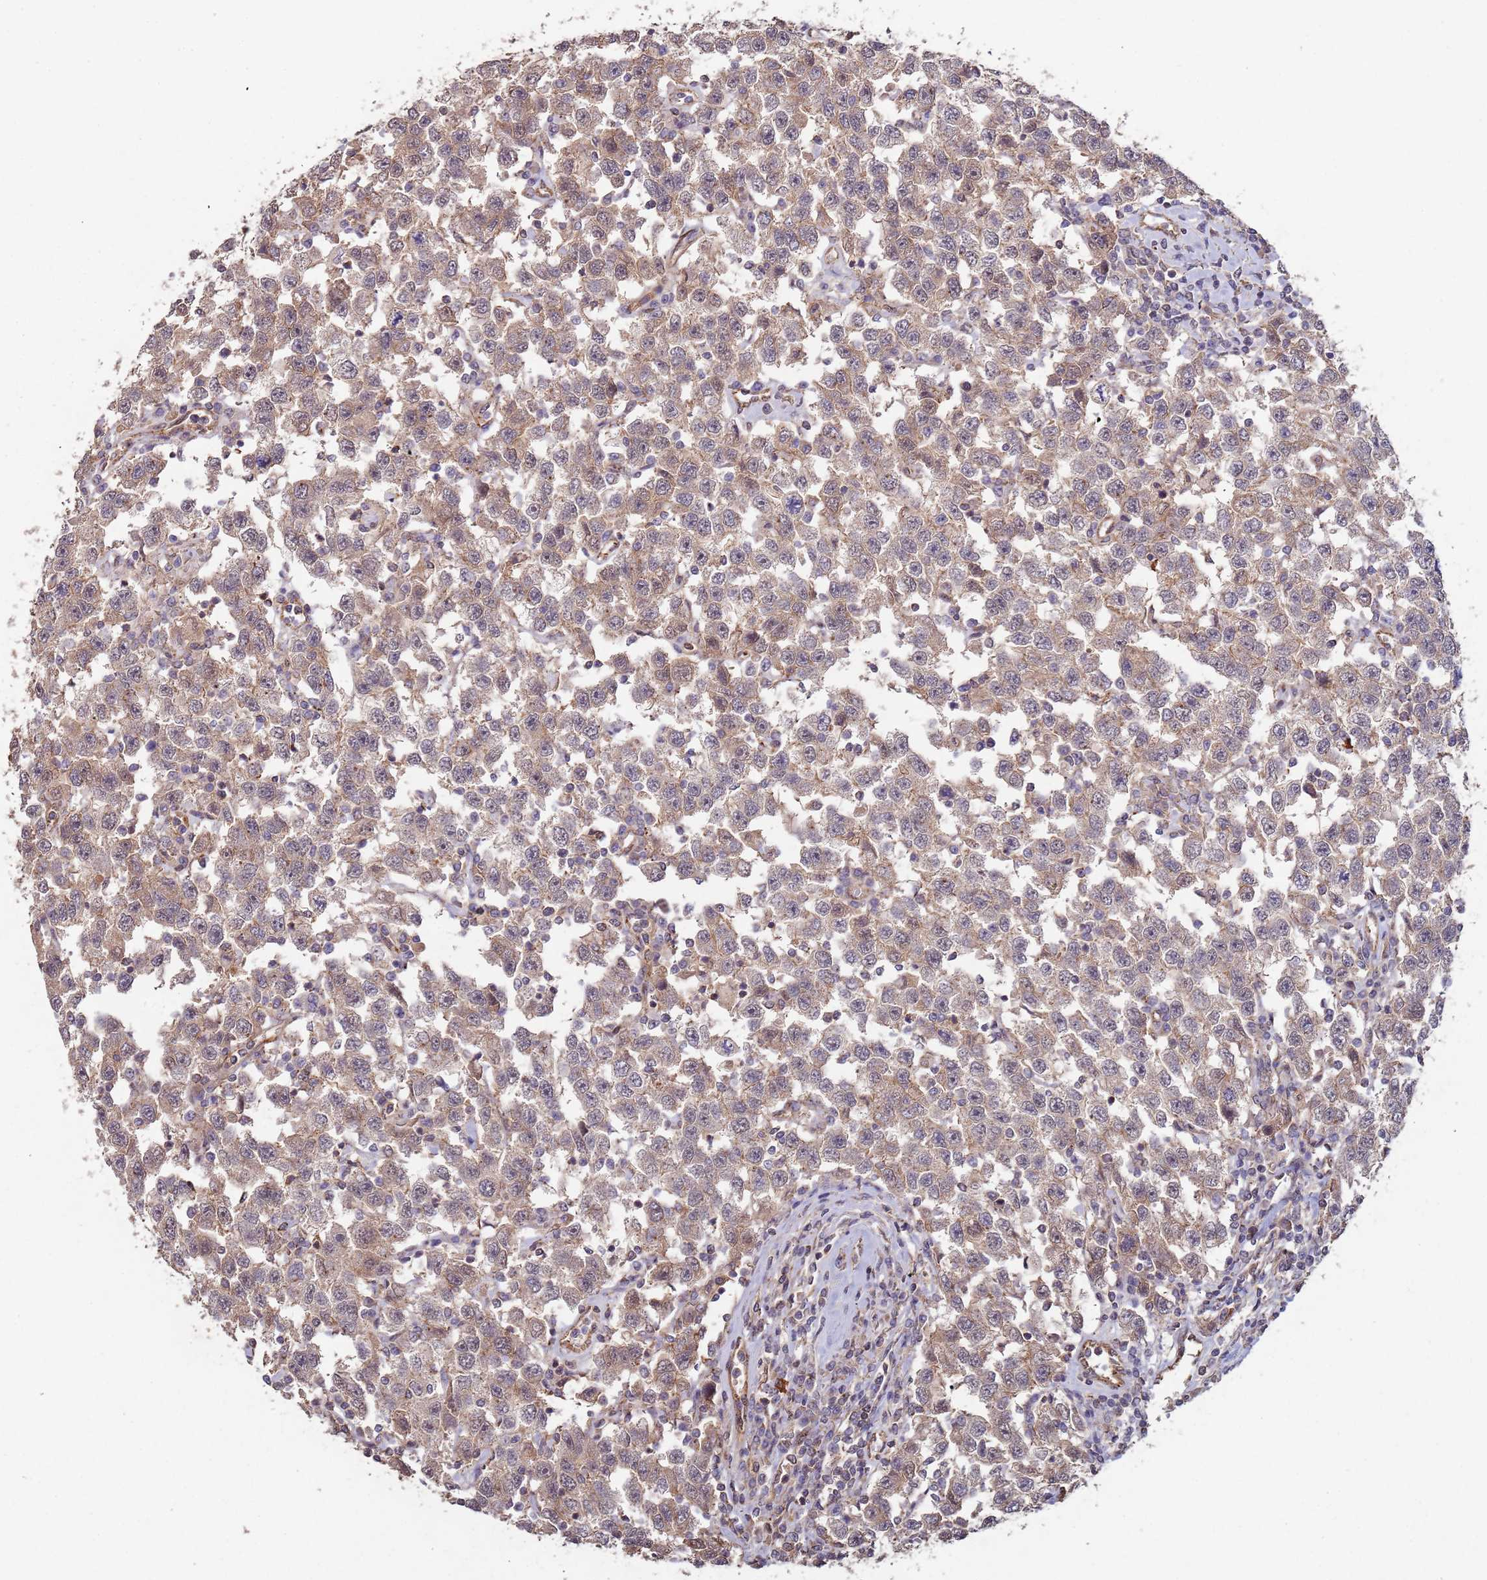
{"staining": {"intensity": "weak", "quantity": "<25%", "location": "cytoplasmic/membranous"}, "tissue": "testis cancer", "cell_type": "Tumor cells", "image_type": "cancer", "snomed": [{"axis": "morphology", "description": "Seminoma, NOS"}, {"axis": "topography", "description": "Testis"}], "caption": "A high-resolution micrograph shows immunohistochemistry staining of testis cancer (seminoma), which shows no significant expression in tumor cells.", "gene": "KANSL1L", "patient": {"sex": "male", "age": 41}}